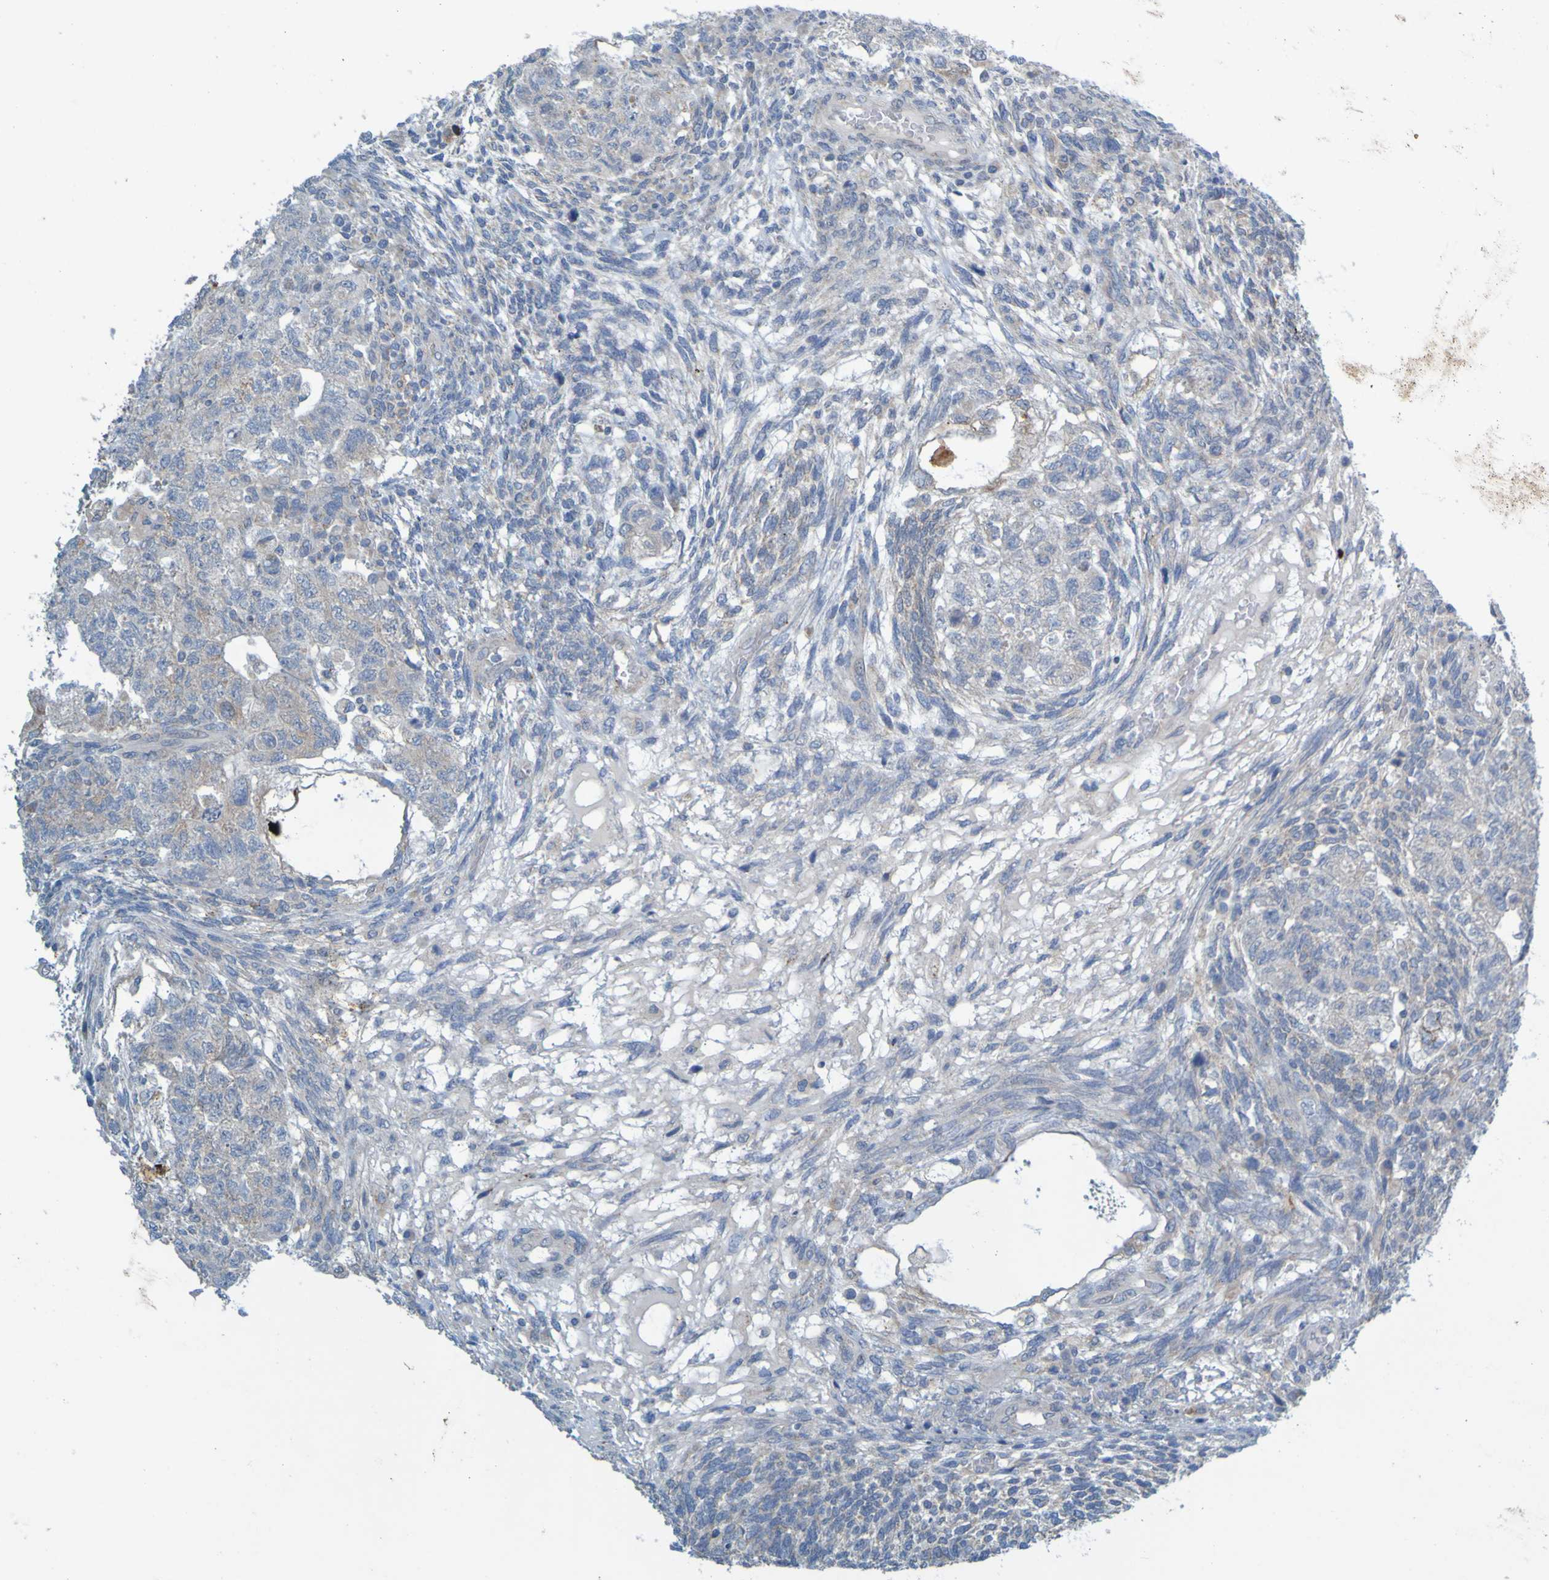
{"staining": {"intensity": "weak", "quantity": "<25%", "location": "cytoplasmic/membranous"}, "tissue": "testis cancer", "cell_type": "Tumor cells", "image_type": "cancer", "snomed": [{"axis": "morphology", "description": "Normal tissue, NOS"}, {"axis": "morphology", "description": "Carcinoma, Embryonal, NOS"}, {"axis": "topography", "description": "Testis"}], "caption": "This is an IHC histopathology image of testis embryonal carcinoma. There is no positivity in tumor cells.", "gene": "MAG", "patient": {"sex": "male", "age": 36}}